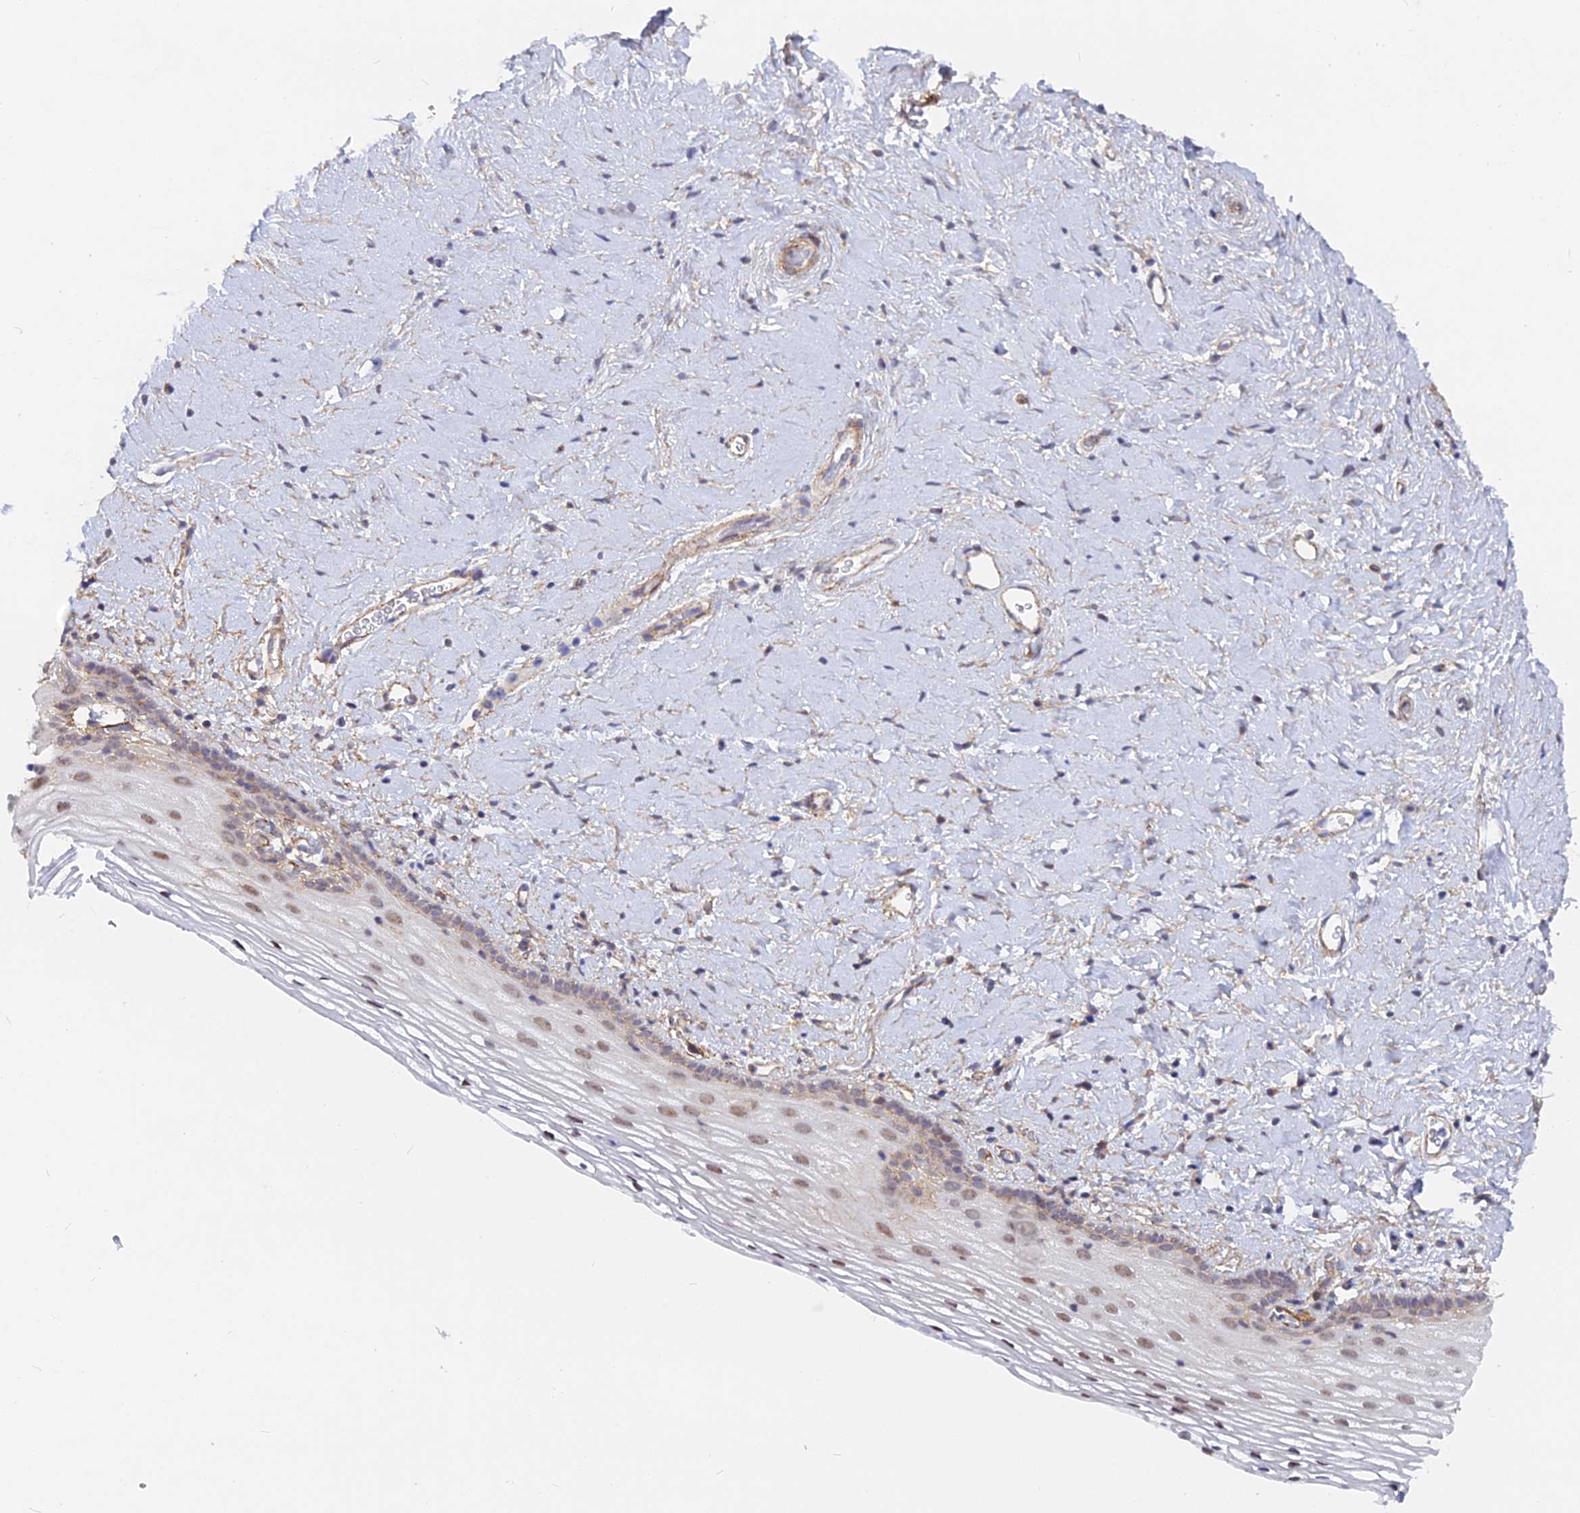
{"staining": {"intensity": "weak", "quantity": "<25%", "location": "nuclear"}, "tissue": "vagina", "cell_type": "Squamous epithelial cells", "image_type": "normal", "snomed": [{"axis": "morphology", "description": "Normal tissue, NOS"}, {"axis": "morphology", "description": "Adenocarcinoma, NOS"}, {"axis": "topography", "description": "Rectum"}, {"axis": "topography", "description": "Vagina"}], "caption": "High magnification brightfield microscopy of unremarkable vagina stained with DAB (brown) and counterstained with hematoxylin (blue): squamous epithelial cells show no significant positivity. The staining was performed using DAB (3,3'-diaminobenzidine) to visualize the protein expression in brown, while the nuclei were stained in blue with hematoxylin (Magnification: 20x).", "gene": "VSTM2L", "patient": {"sex": "female", "age": 71}}